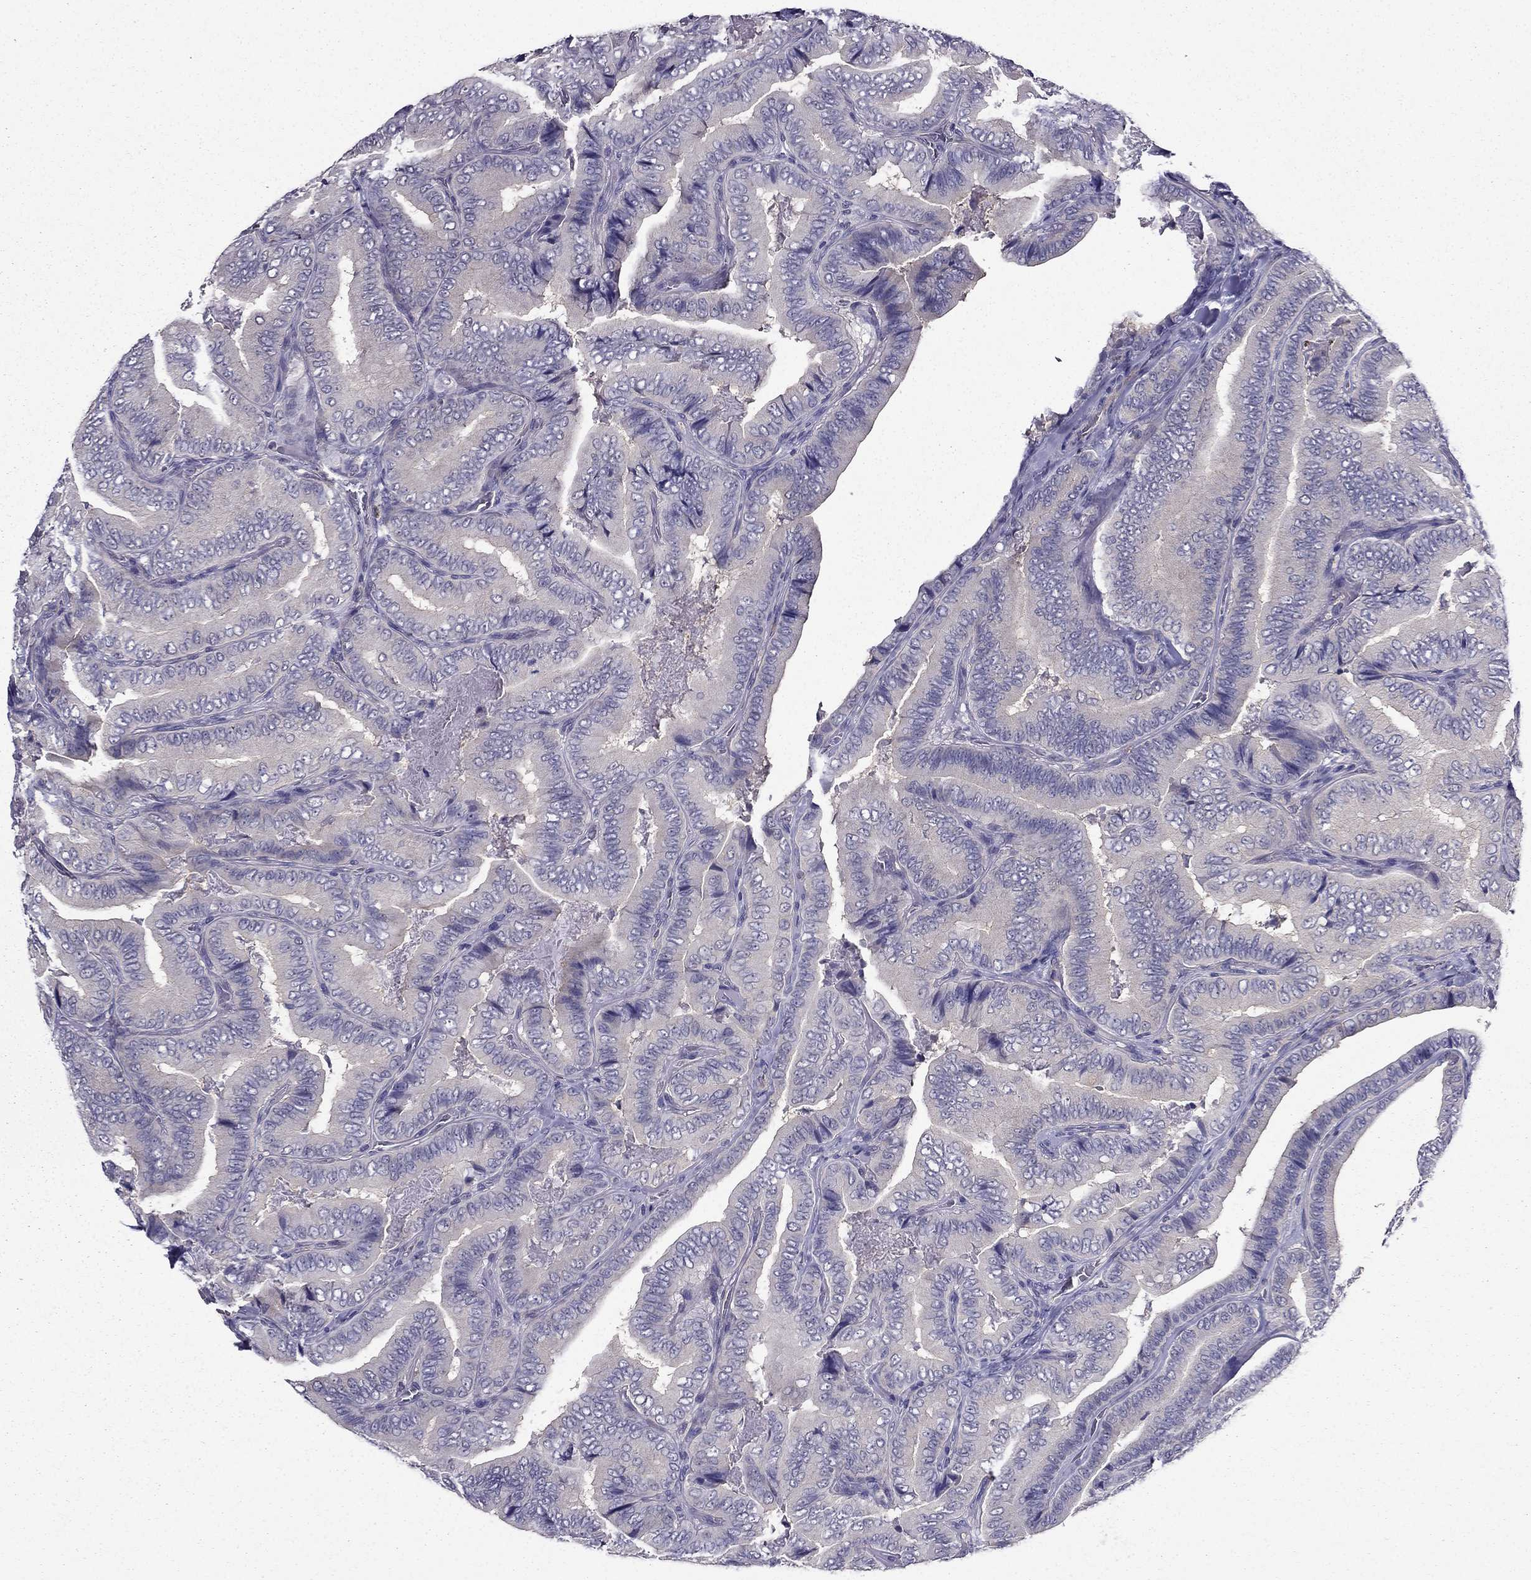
{"staining": {"intensity": "negative", "quantity": "none", "location": "none"}, "tissue": "thyroid cancer", "cell_type": "Tumor cells", "image_type": "cancer", "snomed": [{"axis": "morphology", "description": "Papillary adenocarcinoma, NOS"}, {"axis": "topography", "description": "Thyroid gland"}], "caption": "Immunohistochemistry image of thyroid cancer (papillary adenocarcinoma) stained for a protein (brown), which shows no staining in tumor cells.", "gene": "AAK1", "patient": {"sex": "male", "age": 61}}